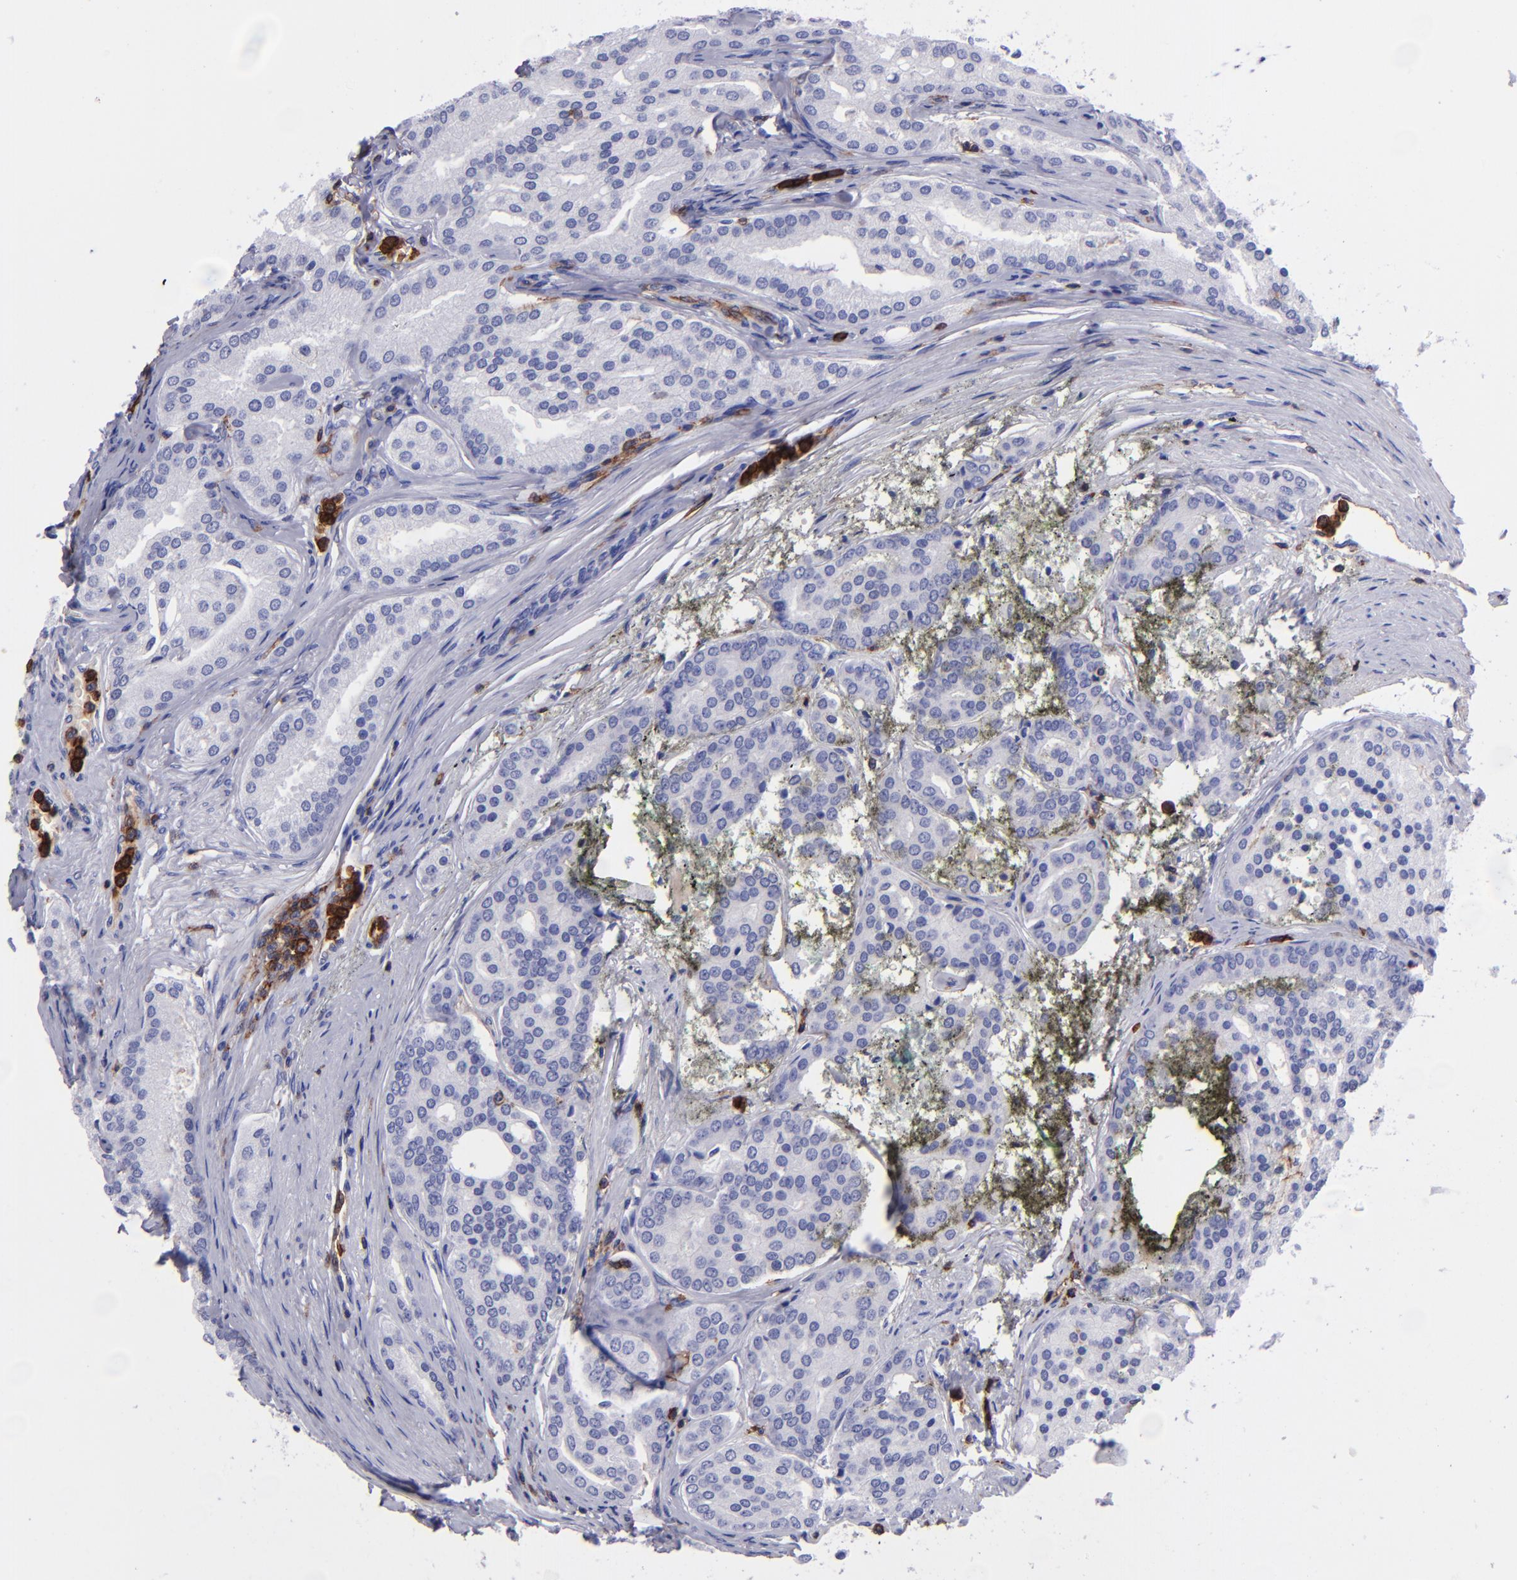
{"staining": {"intensity": "negative", "quantity": "none", "location": "none"}, "tissue": "prostate cancer", "cell_type": "Tumor cells", "image_type": "cancer", "snomed": [{"axis": "morphology", "description": "Adenocarcinoma, High grade"}, {"axis": "topography", "description": "Prostate"}], "caption": "Histopathology image shows no protein positivity in tumor cells of prostate cancer (adenocarcinoma (high-grade)) tissue.", "gene": "ICAM3", "patient": {"sex": "male", "age": 64}}